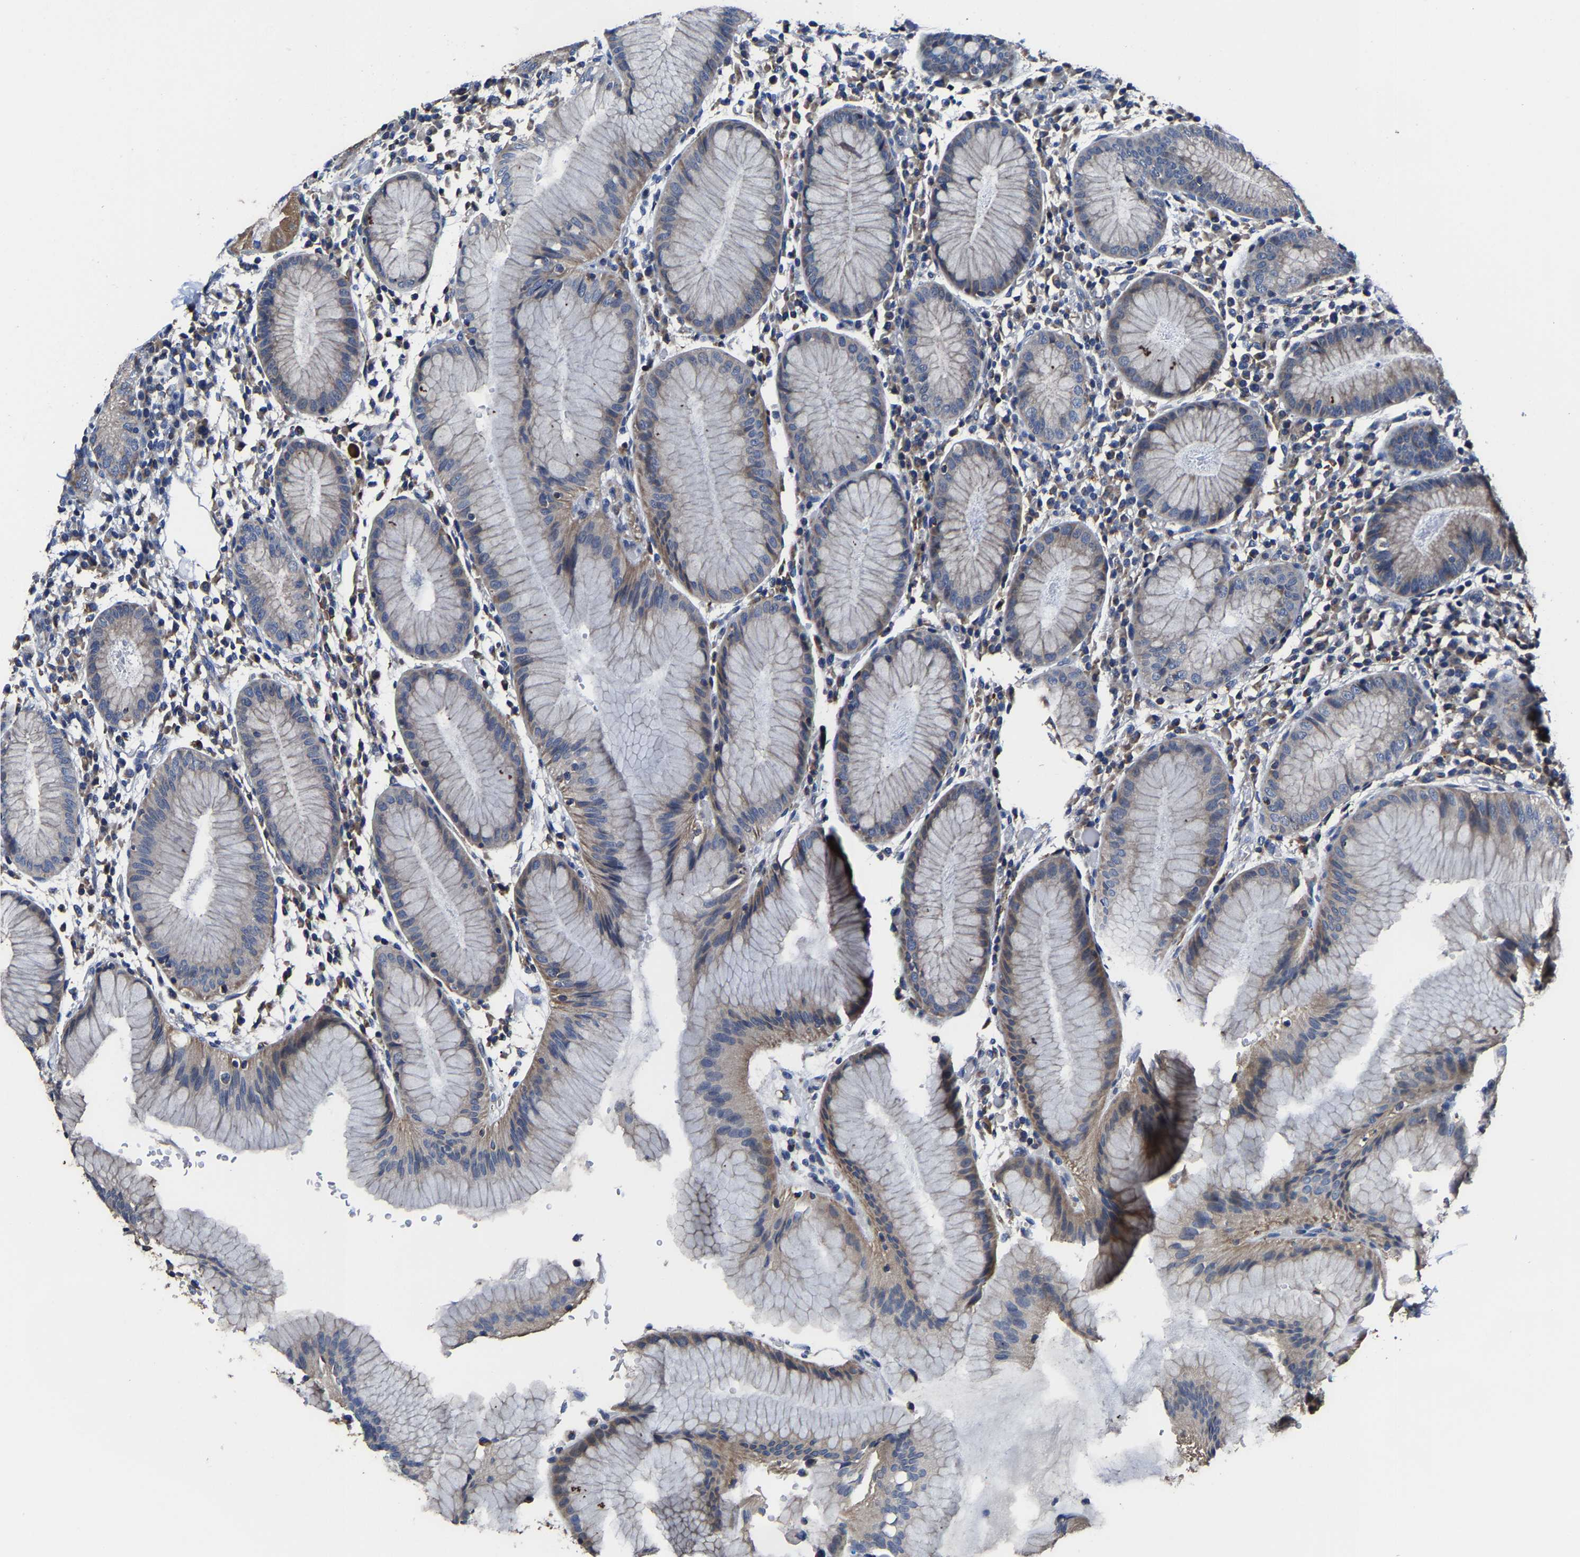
{"staining": {"intensity": "moderate", "quantity": "25%-75%", "location": "cytoplasmic/membranous"}, "tissue": "stomach", "cell_type": "Glandular cells", "image_type": "normal", "snomed": [{"axis": "morphology", "description": "Normal tissue, NOS"}, {"axis": "topography", "description": "Stomach"}, {"axis": "topography", "description": "Stomach, lower"}], "caption": "The image shows immunohistochemical staining of unremarkable stomach. There is moderate cytoplasmic/membranous staining is appreciated in approximately 25%-75% of glandular cells.", "gene": "AGK", "patient": {"sex": "female", "age": 75}}